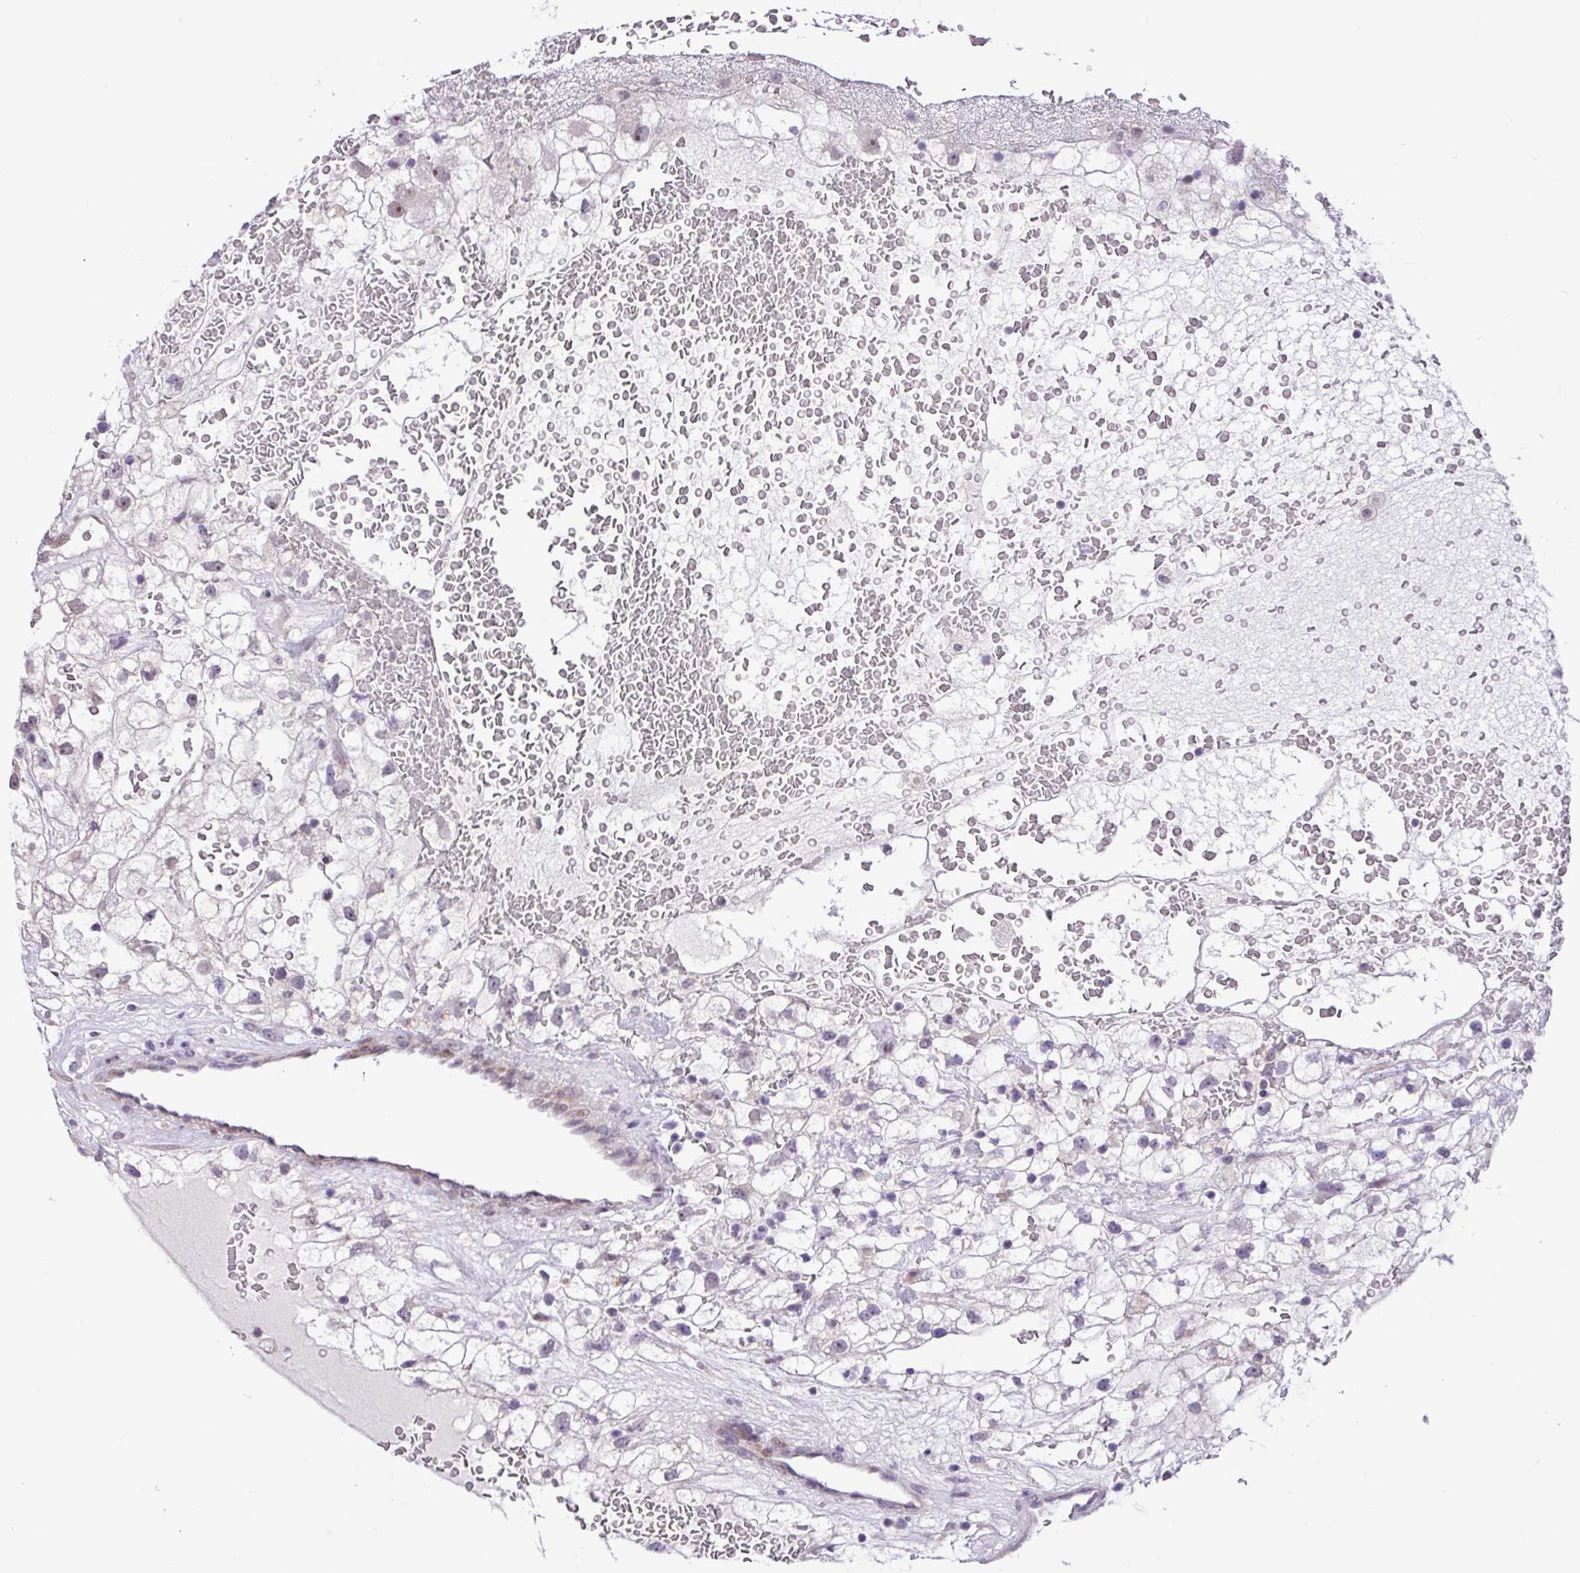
{"staining": {"intensity": "negative", "quantity": "none", "location": "none"}, "tissue": "renal cancer", "cell_type": "Tumor cells", "image_type": "cancer", "snomed": [{"axis": "morphology", "description": "Adenocarcinoma, NOS"}, {"axis": "topography", "description": "Kidney"}], "caption": "Tumor cells show no significant protein positivity in renal cancer (adenocarcinoma).", "gene": "ZNF354A", "patient": {"sex": "male", "age": 59}}